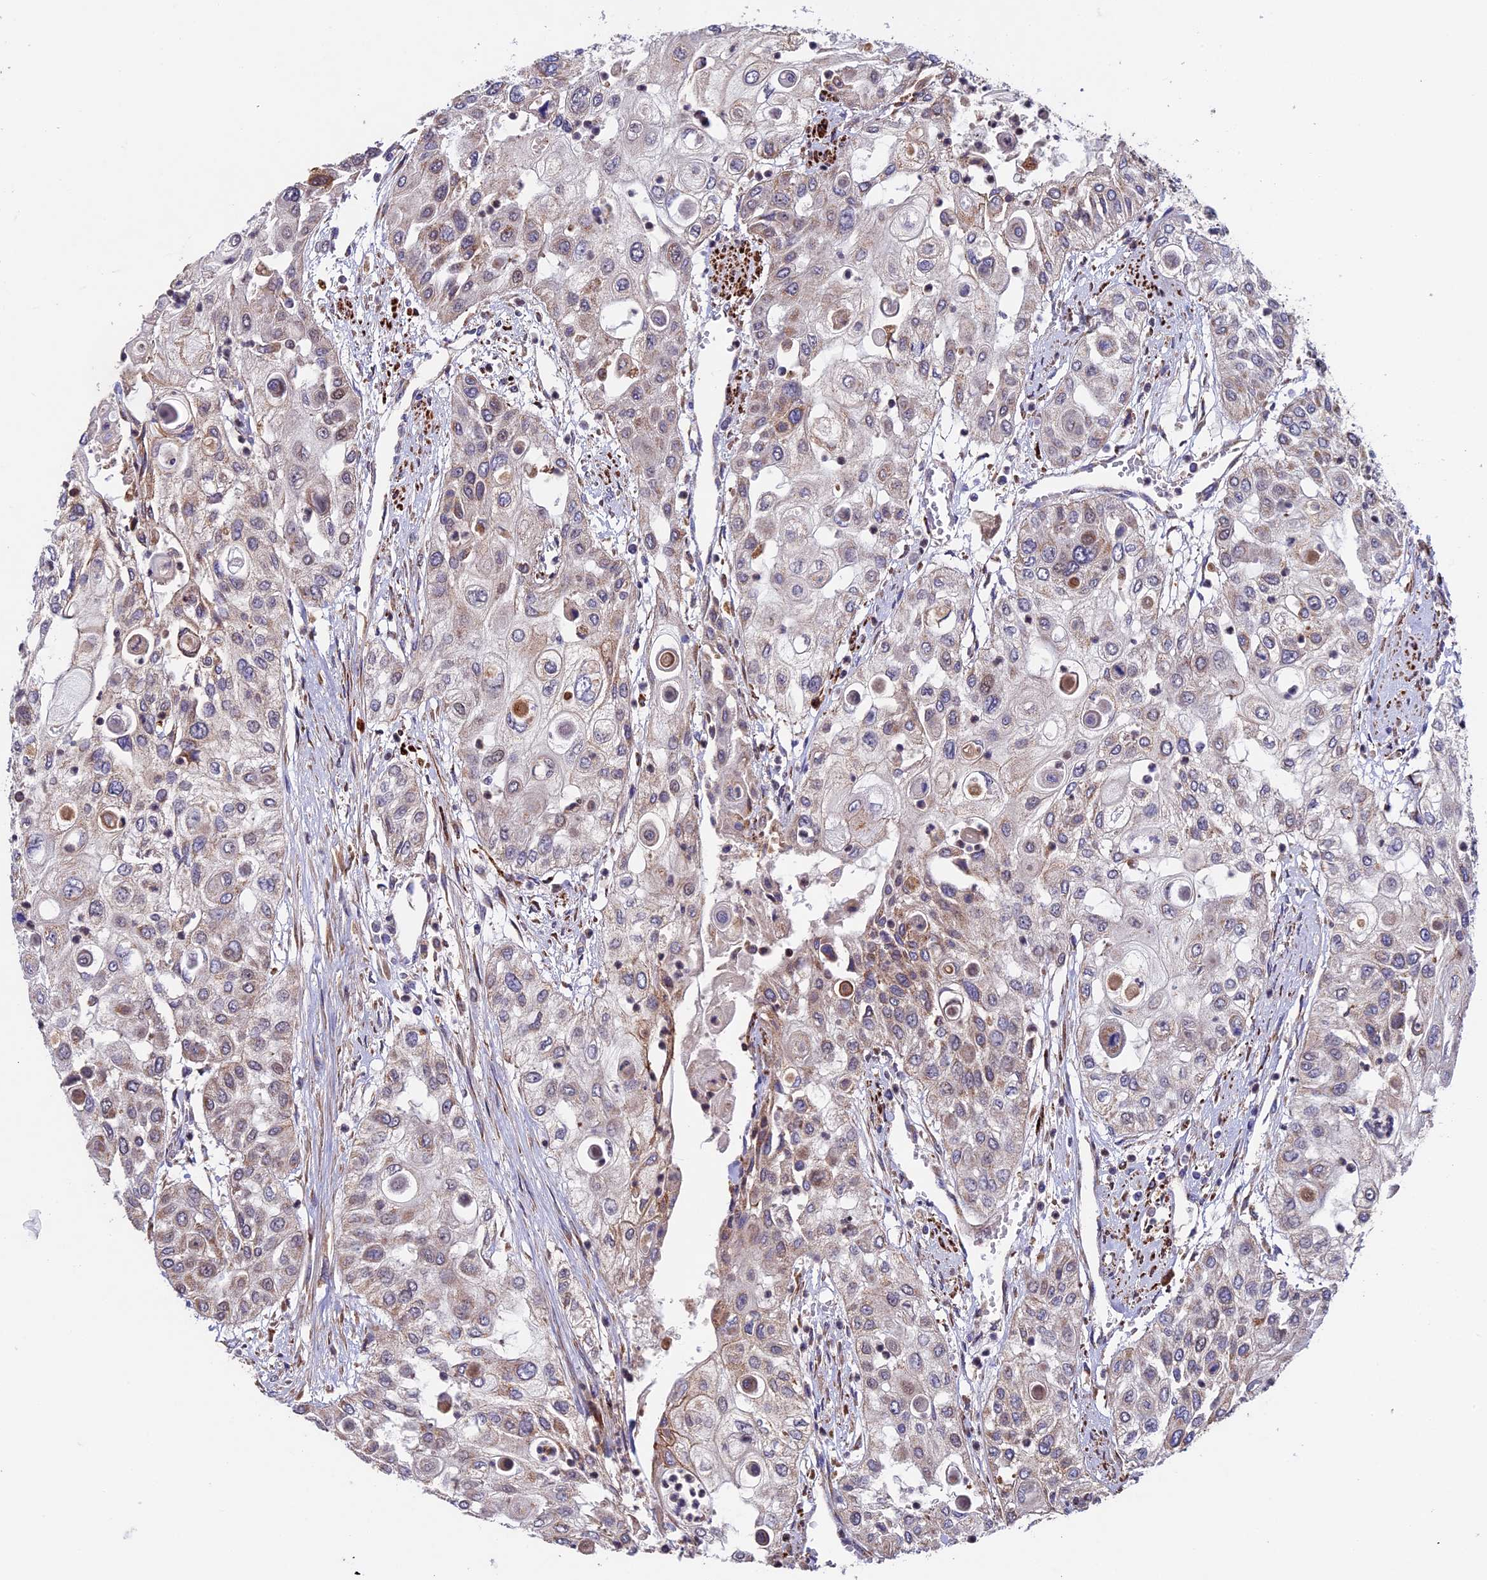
{"staining": {"intensity": "weak", "quantity": "25%-75%", "location": "cytoplasmic/membranous"}, "tissue": "urothelial cancer", "cell_type": "Tumor cells", "image_type": "cancer", "snomed": [{"axis": "morphology", "description": "Urothelial carcinoma, High grade"}, {"axis": "topography", "description": "Urinary bladder"}], "caption": "Human urothelial carcinoma (high-grade) stained for a protein (brown) shows weak cytoplasmic/membranous positive staining in approximately 25%-75% of tumor cells.", "gene": "RNF17", "patient": {"sex": "female", "age": 79}}